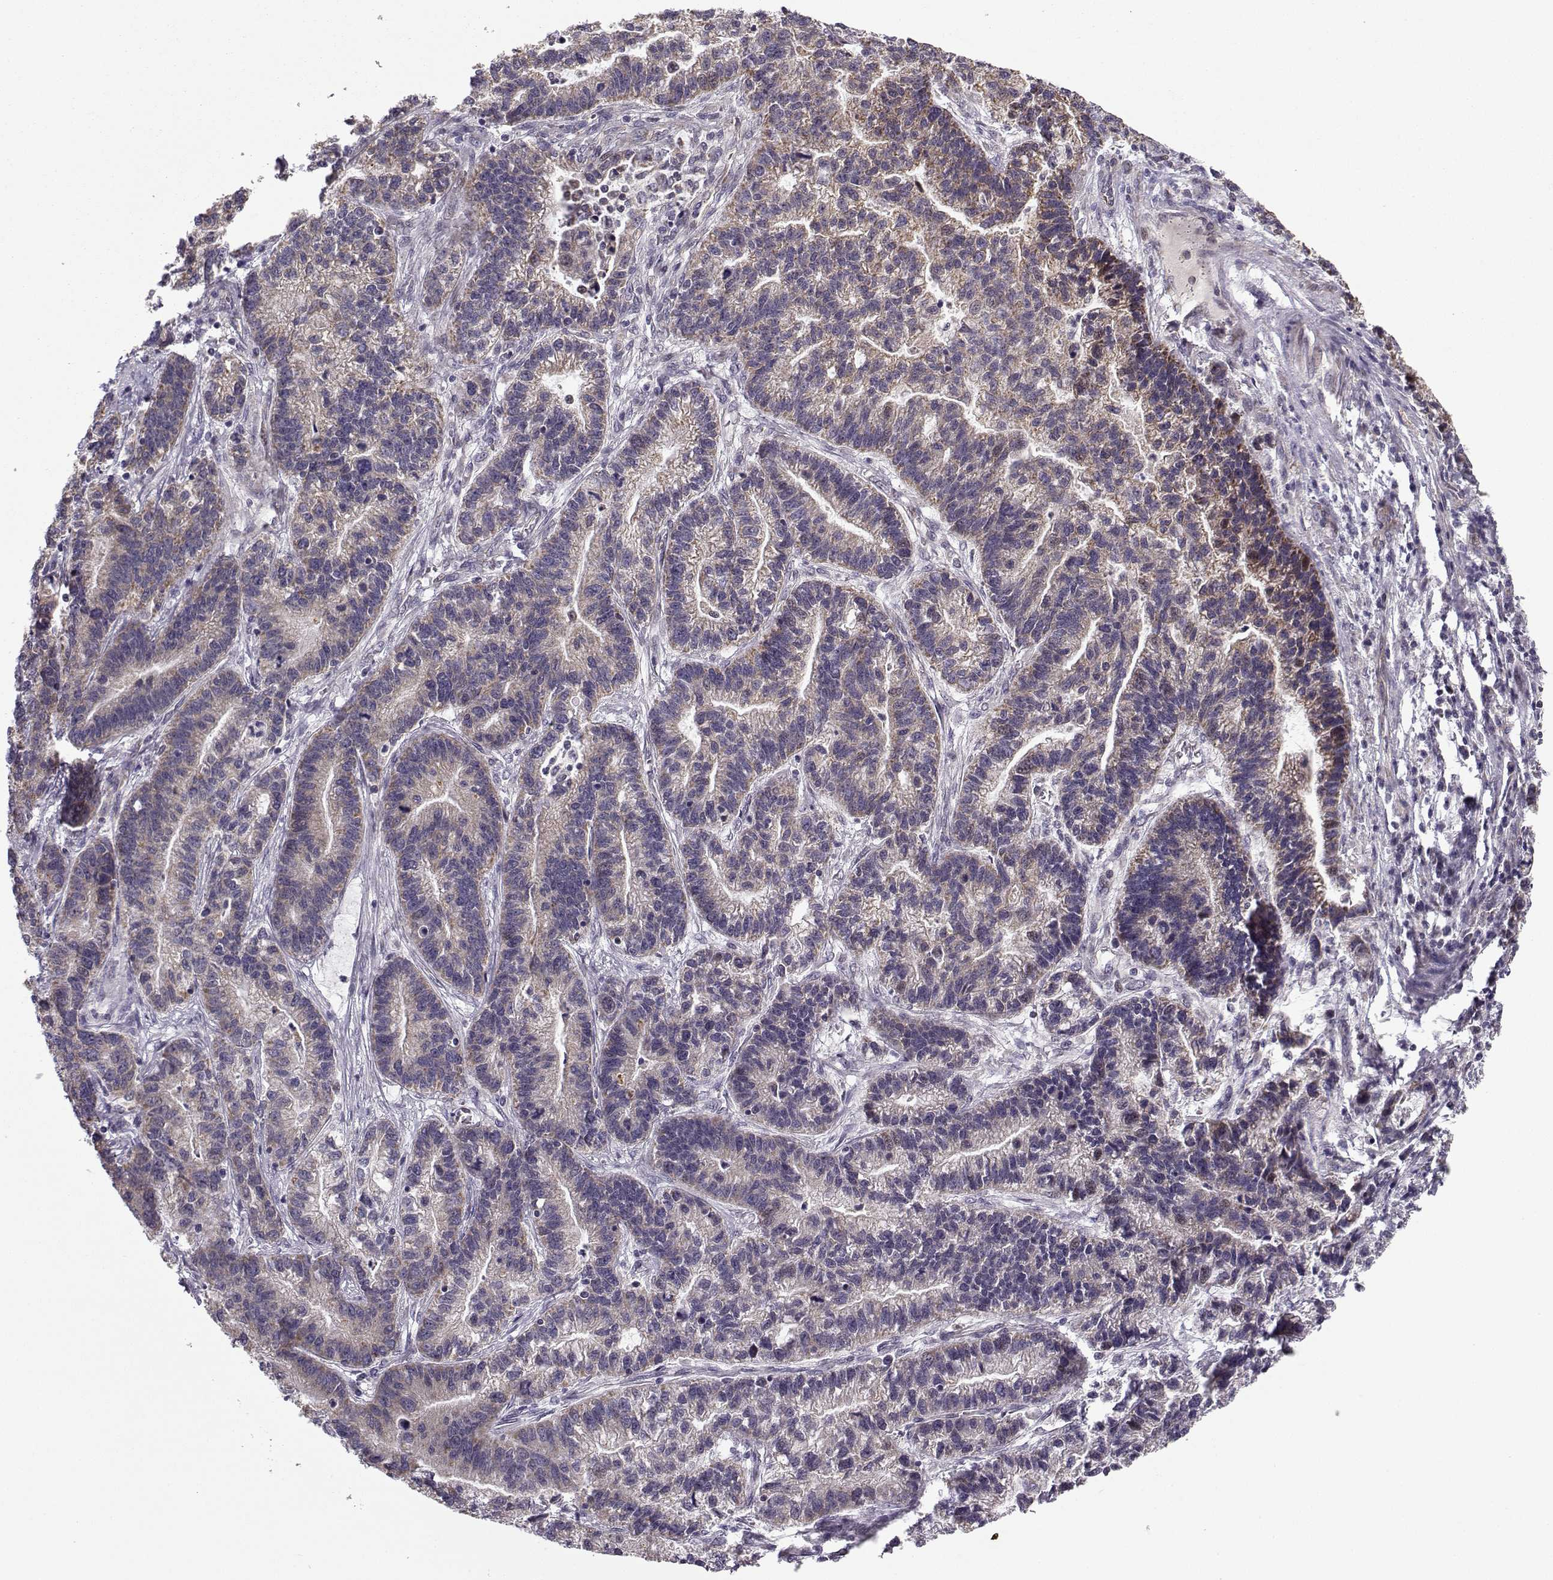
{"staining": {"intensity": "weak", "quantity": "25%-75%", "location": "cytoplasmic/membranous"}, "tissue": "stomach cancer", "cell_type": "Tumor cells", "image_type": "cancer", "snomed": [{"axis": "morphology", "description": "Adenocarcinoma, NOS"}, {"axis": "topography", "description": "Stomach"}], "caption": "Tumor cells exhibit weak cytoplasmic/membranous positivity in about 25%-75% of cells in stomach cancer (adenocarcinoma). Ihc stains the protein in brown and the nuclei are stained blue.", "gene": "NECAB3", "patient": {"sex": "male", "age": 83}}